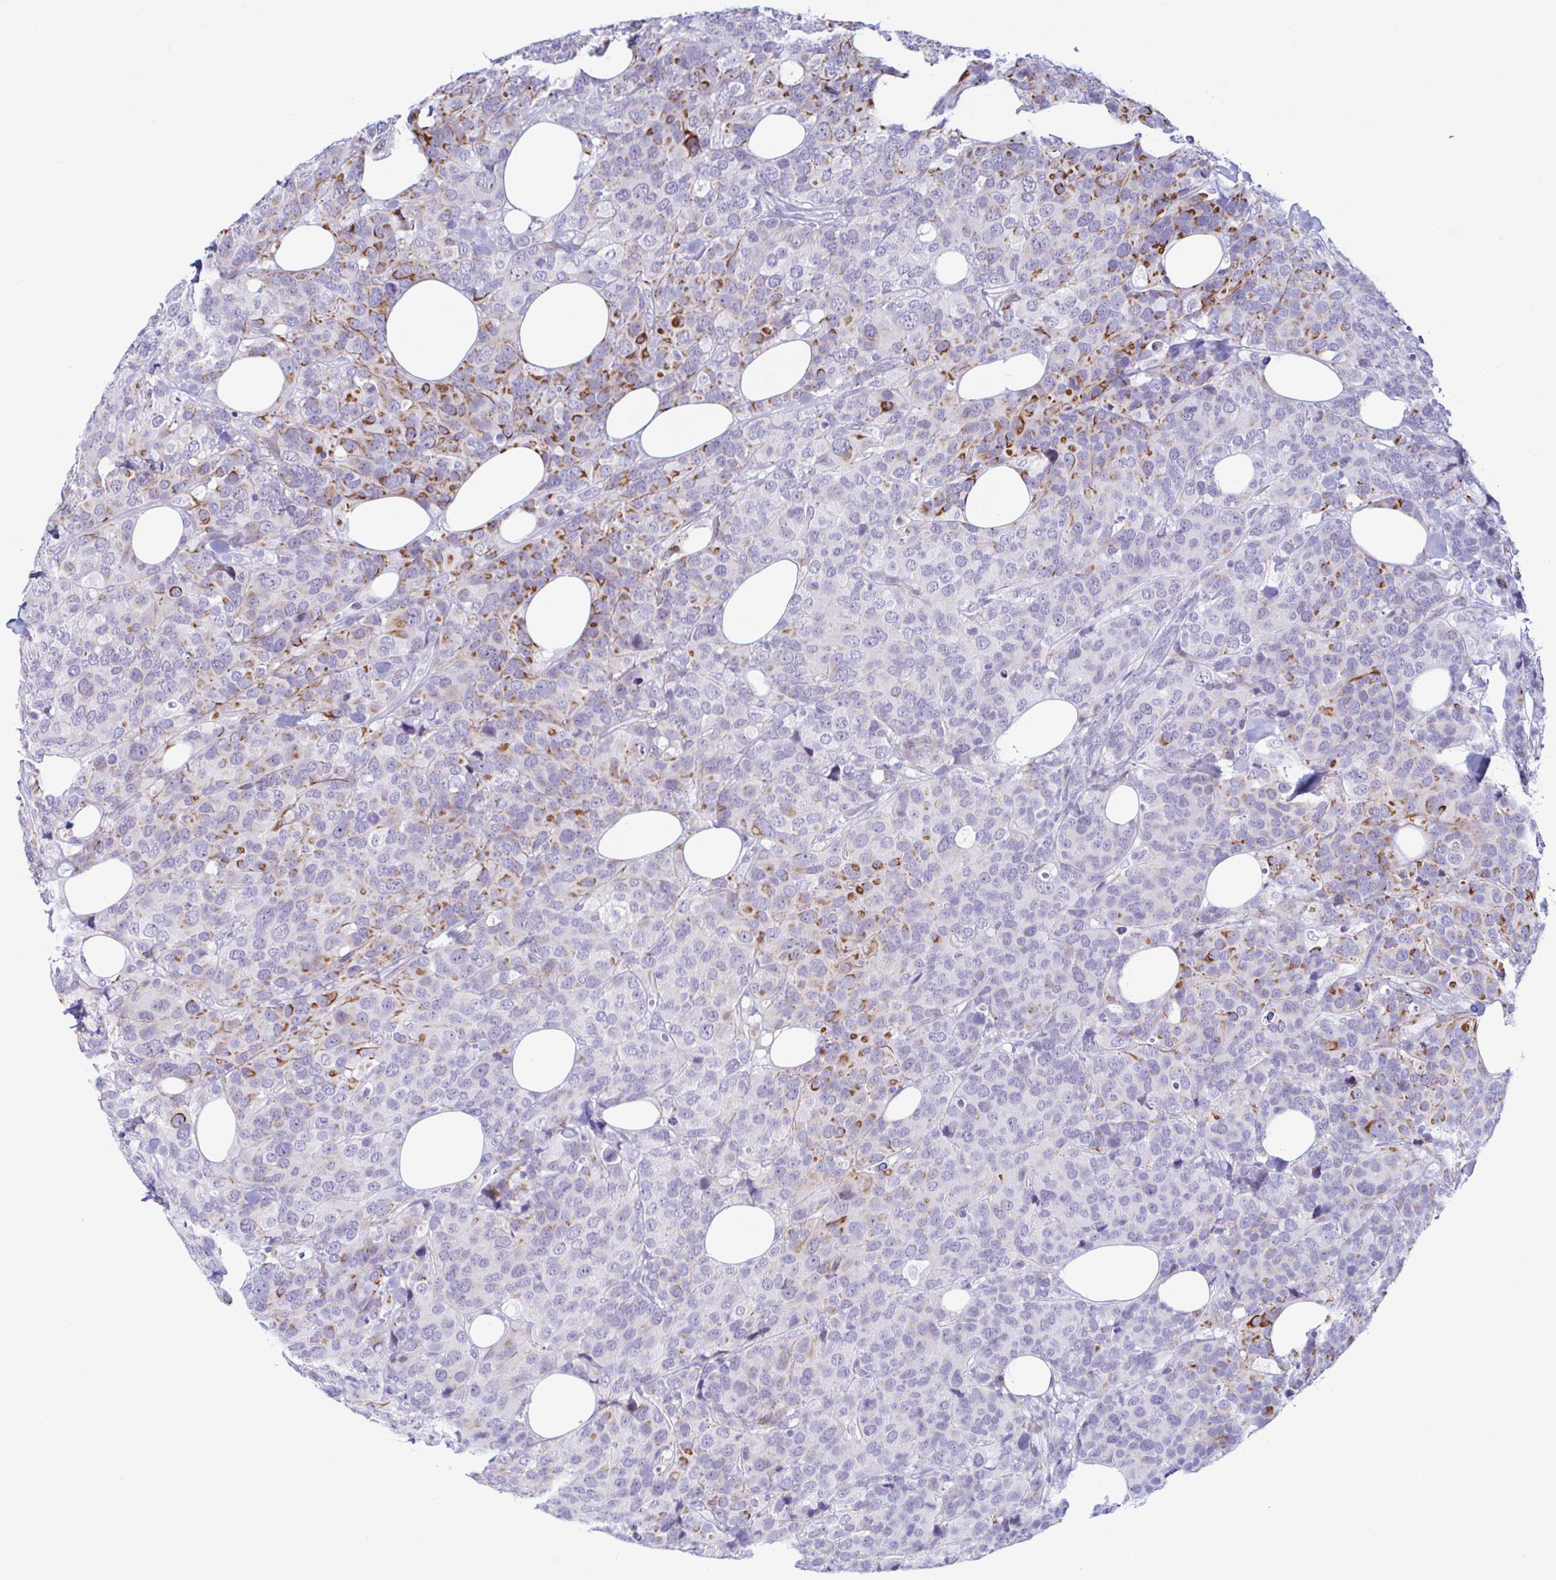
{"staining": {"intensity": "moderate", "quantity": "25%-75%", "location": "cytoplasmic/membranous"}, "tissue": "breast cancer", "cell_type": "Tumor cells", "image_type": "cancer", "snomed": [{"axis": "morphology", "description": "Lobular carcinoma"}, {"axis": "topography", "description": "Breast"}], "caption": "This histopathology image shows immunohistochemistry (IHC) staining of breast cancer (lobular carcinoma), with medium moderate cytoplasmic/membranous expression in approximately 25%-75% of tumor cells.", "gene": "NBPF3", "patient": {"sex": "female", "age": 59}}